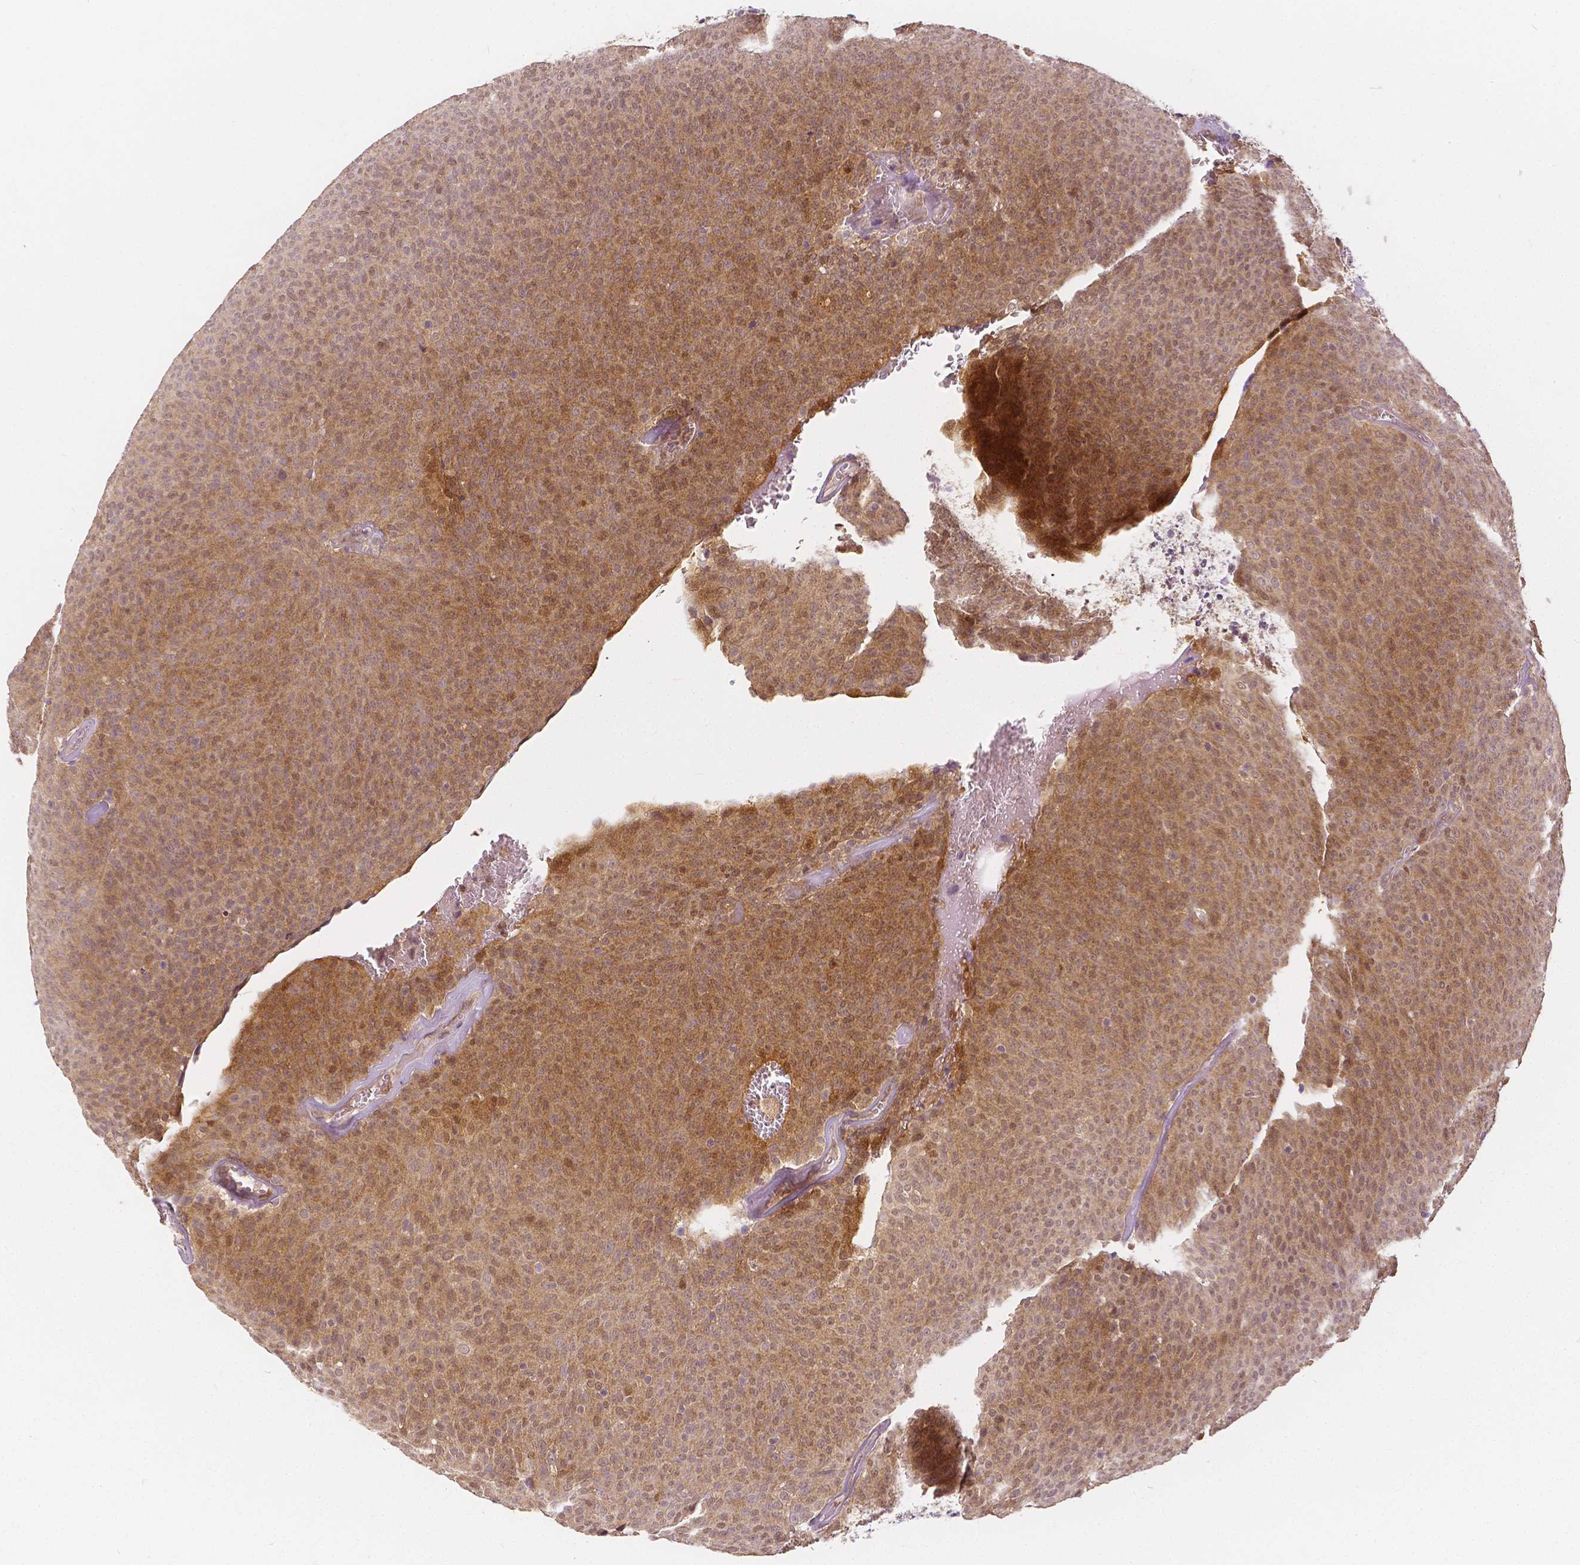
{"staining": {"intensity": "moderate", "quantity": ">75%", "location": "cytoplasmic/membranous,nuclear"}, "tissue": "urothelial cancer", "cell_type": "Tumor cells", "image_type": "cancer", "snomed": [{"axis": "morphology", "description": "Urothelial carcinoma, Low grade"}, {"axis": "topography", "description": "Urinary bladder"}], "caption": "DAB (3,3'-diaminobenzidine) immunohistochemical staining of urothelial cancer shows moderate cytoplasmic/membranous and nuclear protein expression in about >75% of tumor cells. Nuclei are stained in blue.", "gene": "NAPRT", "patient": {"sex": "male", "age": 77}}